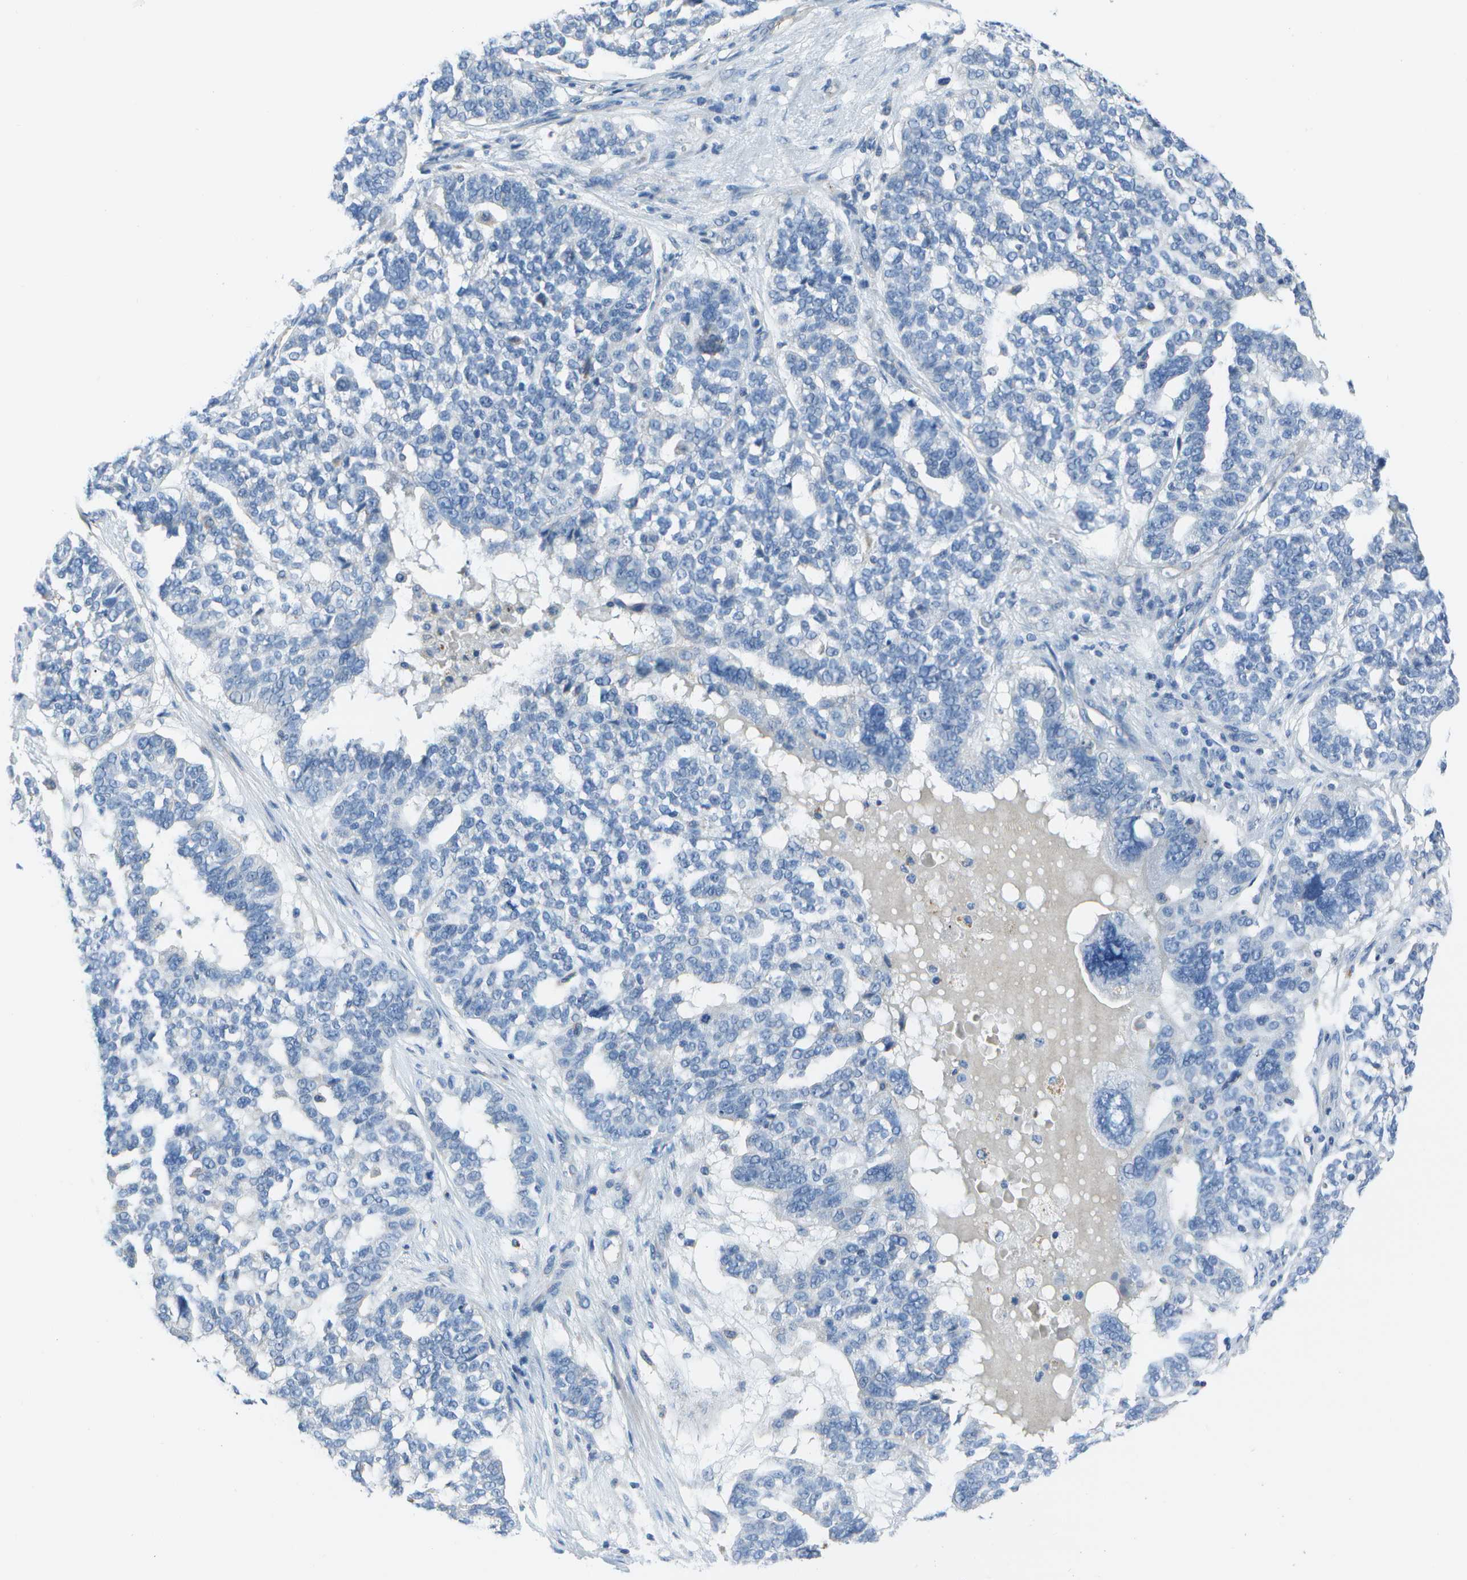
{"staining": {"intensity": "negative", "quantity": "none", "location": "none"}, "tissue": "ovarian cancer", "cell_type": "Tumor cells", "image_type": "cancer", "snomed": [{"axis": "morphology", "description": "Cystadenocarcinoma, serous, NOS"}, {"axis": "topography", "description": "Ovary"}], "caption": "Micrograph shows no significant protein positivity in tumor cells of ovarian cancer (serous cystadenocarcinoma). The staining was performed using DAB to visualize the protein expression in brown, while the nuclei were stained in blue with hematoxylin (Magnification: 20x).", "gene": "DCT", "patient": {"sex": "female", "age": 59}}